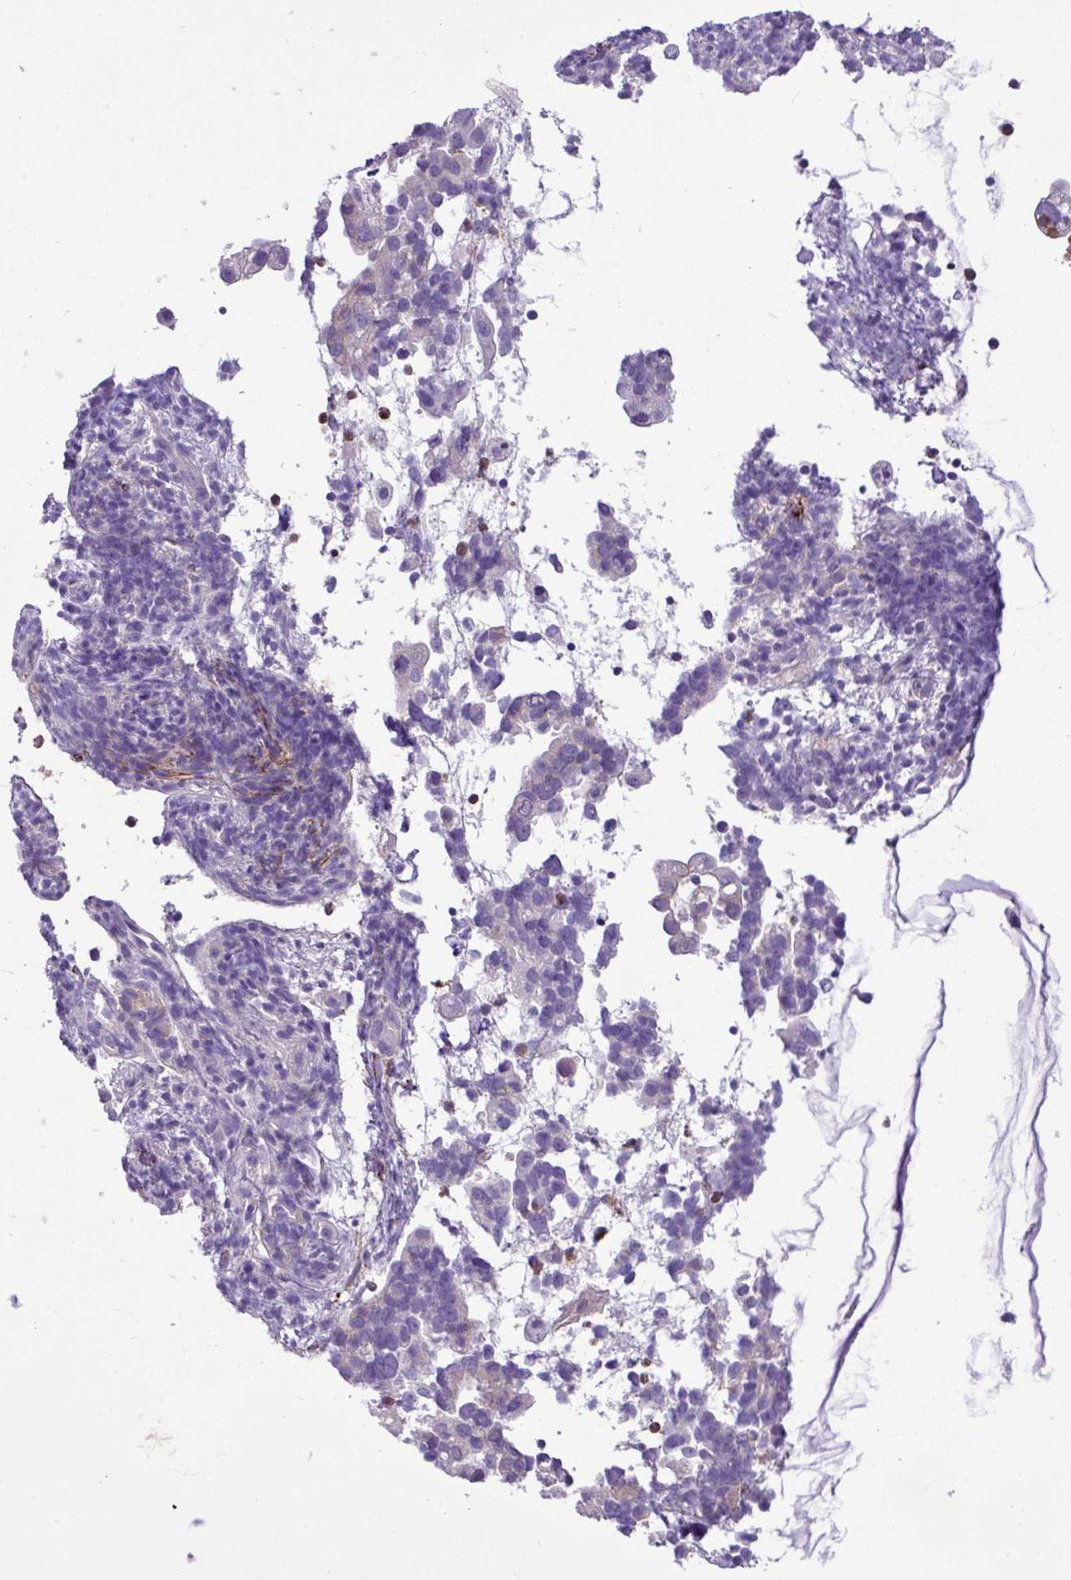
{"staining": {"intensity": "negative", "quantity": "none", "location": "none"}, "tissue": "endometrial cancer", "cell_type": "Tumor cells", "image_type": "cancer", "snomed": [{"axis": "morphology", "description": "Adenocarcinoma, NOS"}, {"axis": "topography", "description": "Endometrium"}], "caption": "Immunohistochemical staining of endometrial adenocarcinoma reveals no significant expression in tumor cells.", "gene": "ZSCAN5A", "patient": {"sex": "female", "age": 57}}